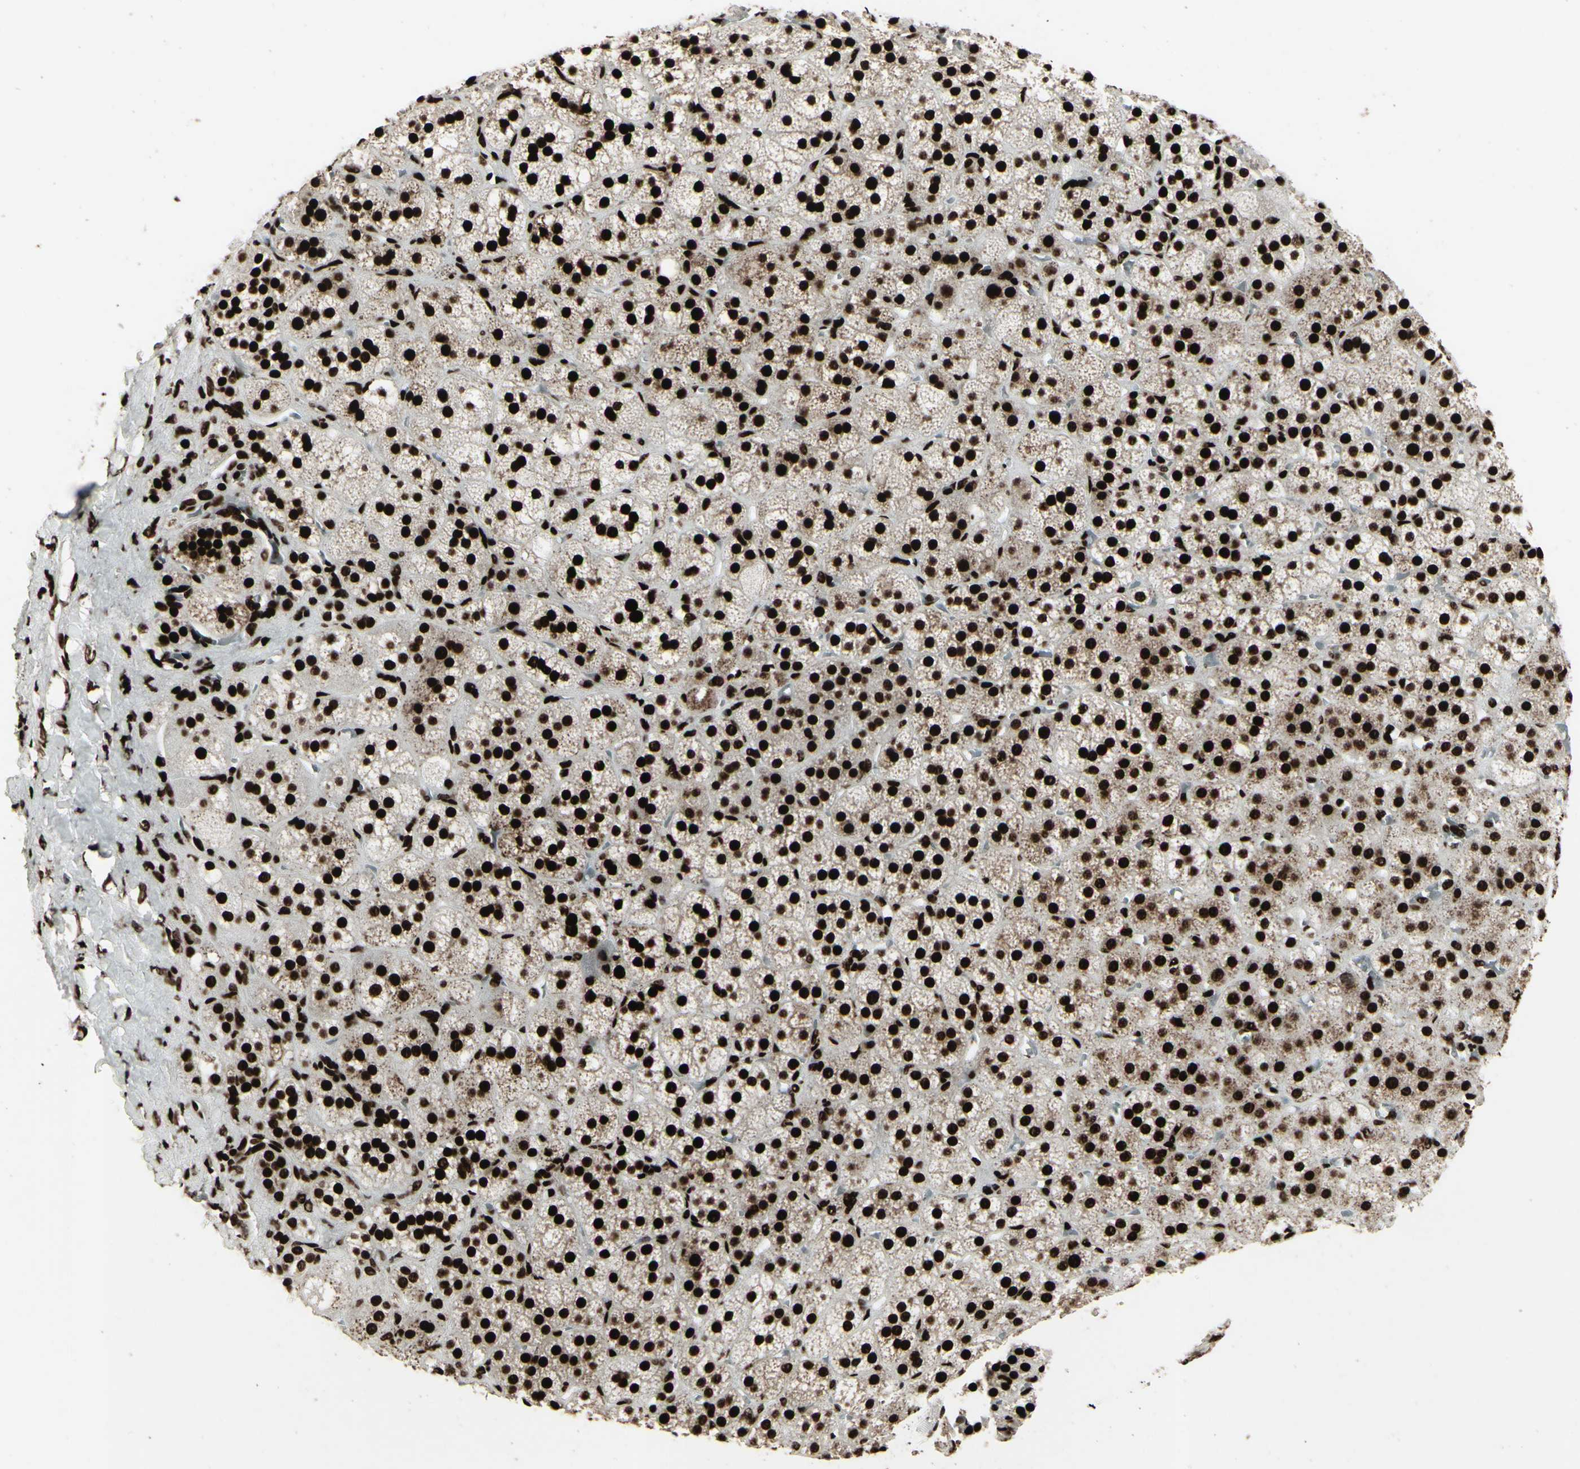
{"staining": {"intensity": "strong", "quantity": ">75%", "location": "nuclear"}, "tissue": "adrenal gland", "cell_type": "Glandular cells", "image_type": "normal", "snomed": [{"axis": "morphology", "description": "Normal tissue, NOS"}, {"axis": "topography", "description": "Adrenal gland"}], "caption": "Immunohistochemistry (IHC) staining of unremarkable adrenal gland, which demonstrates high levels of strong nuclear expression in approximately >75% of glandular cells indicating strong nuclear protein expression. The staining was performed using DAB (brown) for protein detection and nuclei were counterstained in hematoxylin (blue).", "gene": "U2AF2", "patient": {"sex": "female", "age": 71}}